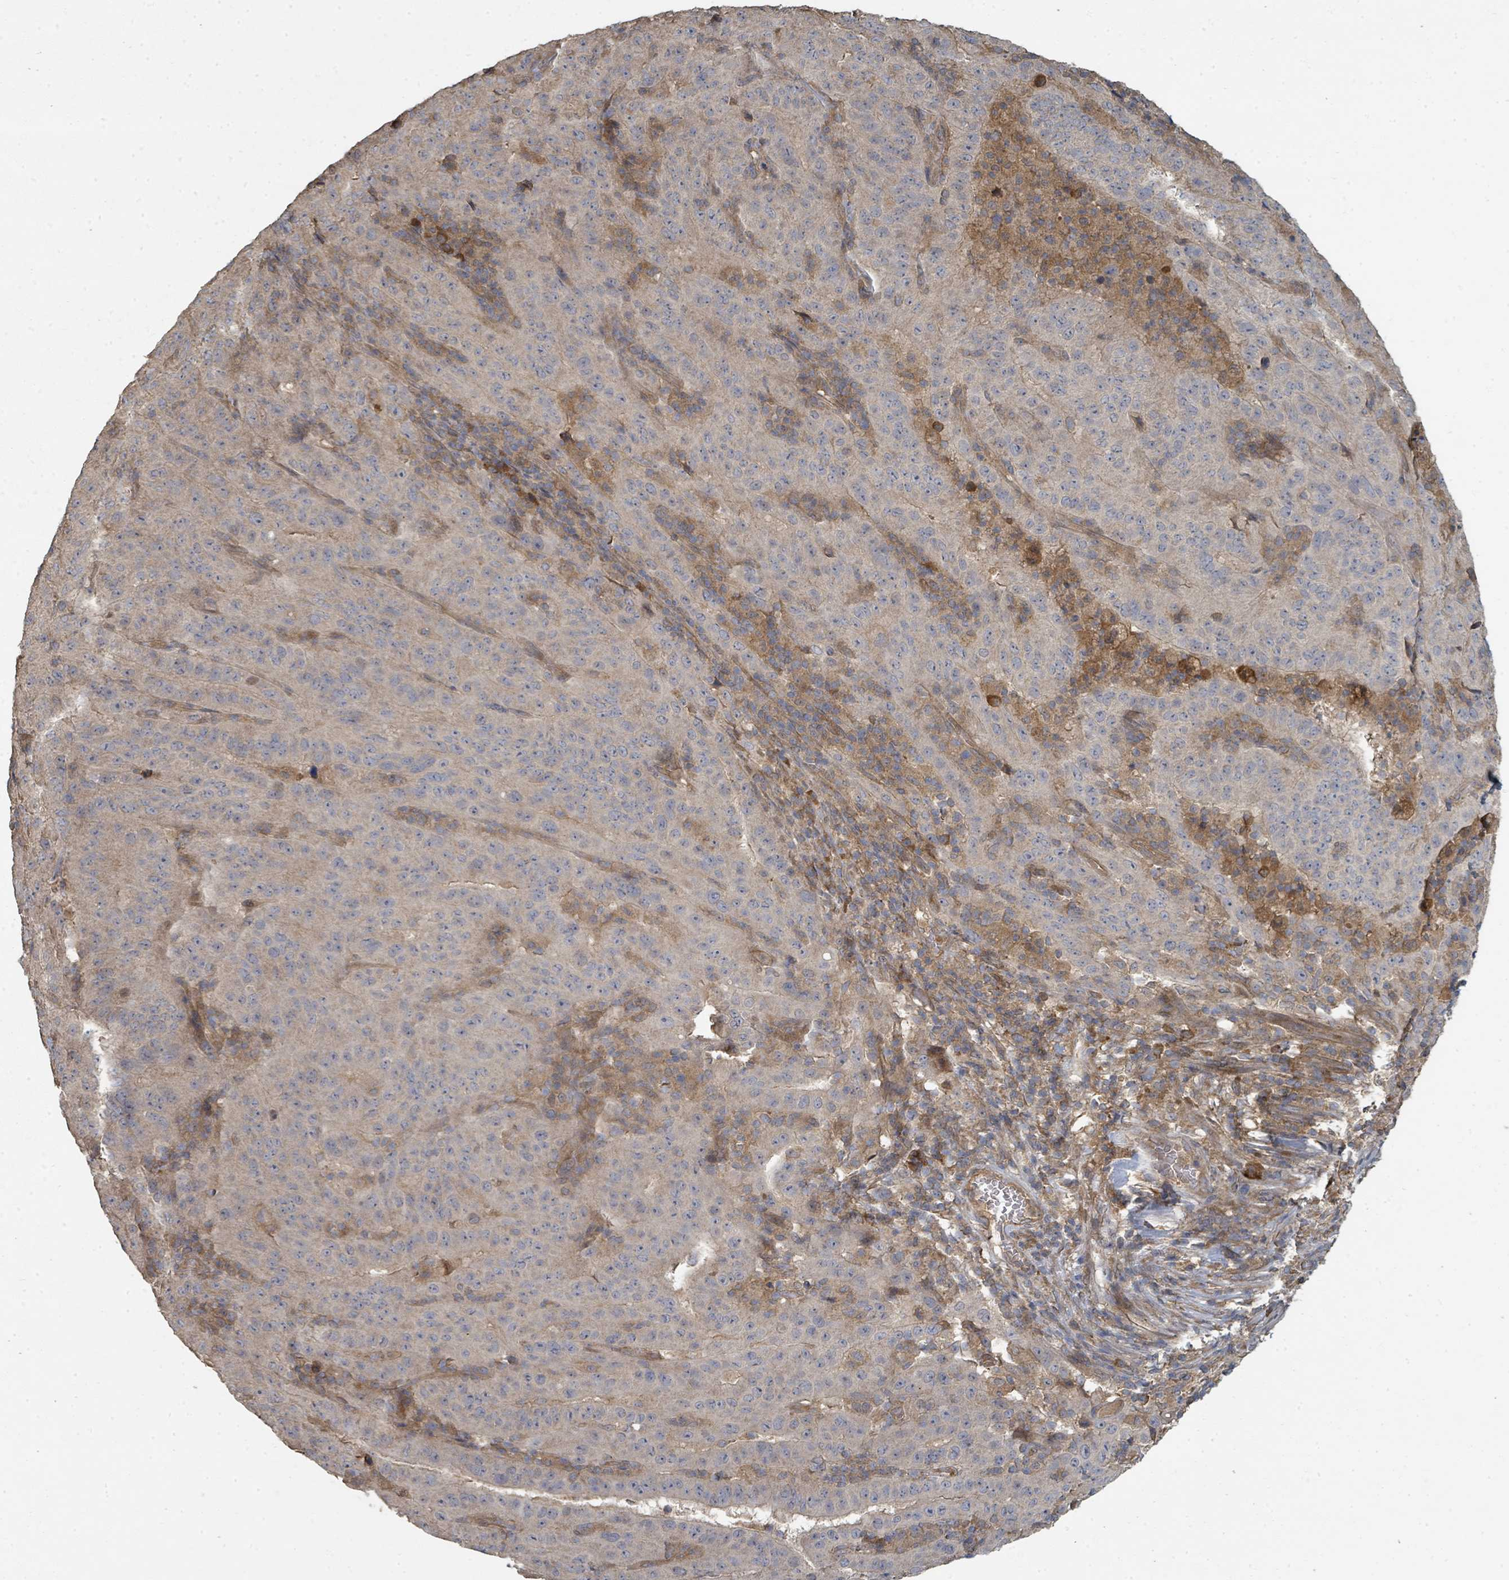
{"staining": {"intensity": "negative", "quantity": "none", "location": "none"}, "tissue": "pancreatic cancer", "cell_type": "Tumor cells", "image_type": "cancer", "snomed": [{"axis": "morphology", "description": "Adenocarcinoma, NOS"}, {"axis": "topography", "description": "Pancreas"}], "caption": "Tumor cells are negative for protein expression in human adenocarcinoma (pancreatic).", "gene": "WDFY1", "patient": {"sex": "male", "age": 63}}